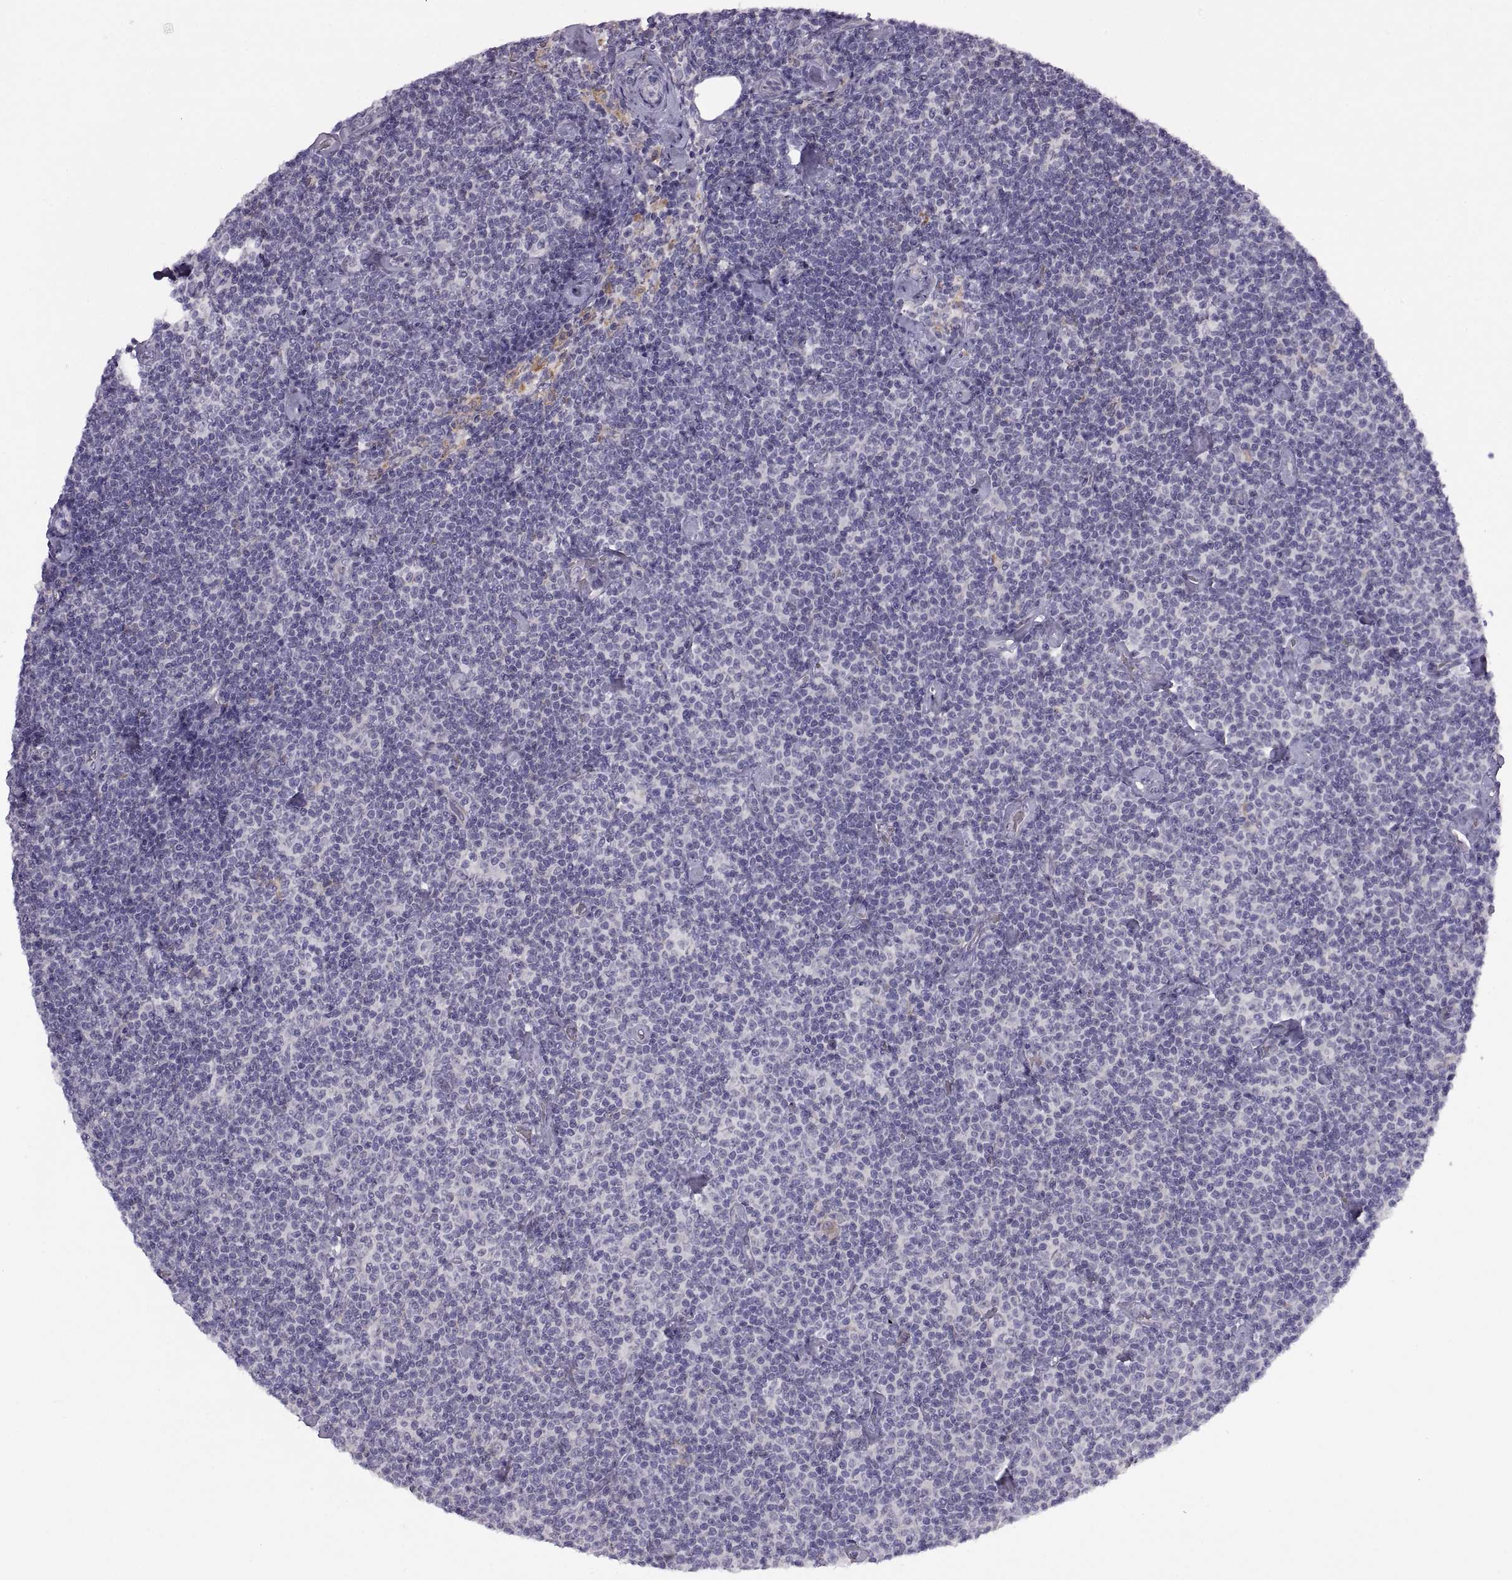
{"staining": {"intensity": "negative", "quantity": "none", "location": "none"}, "tissue": "lymphoma", "cell_type": "Tumor cells", "image_type": "cancer", "snomed": [{"axis": "morphology", "description": "Malignant lymphoma, non-Hodgkin's type, Low grade"}, {"axis": "topography", "description": "Lymph node"}], "caption": "Immunohistochemistry photomicrograph of lymphoma stained for a protein (brown), which shows no expression in tumor cells.", "gene": "MEIOC", "patient": {"sex": "male", "age": 81}}